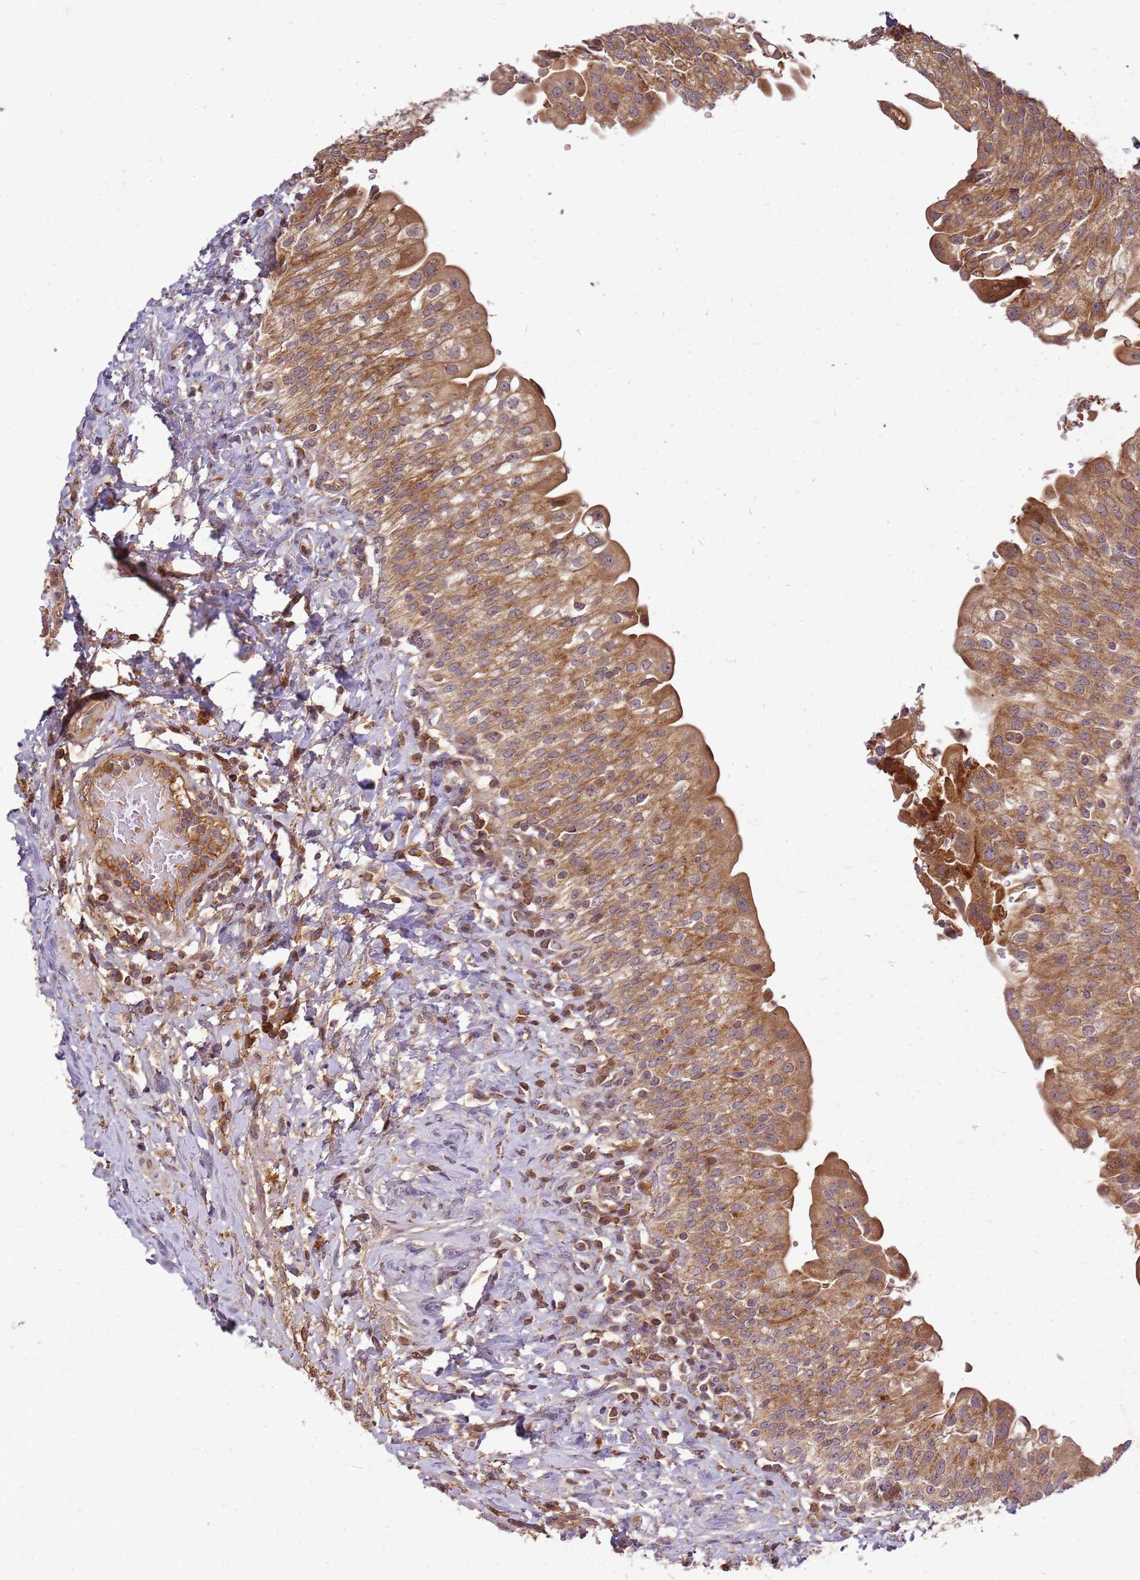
{"staining": {"intensity": "moderate", "quantity": ">75%", "location": "cytoplasmic/membranous"}, "tissue": "urinary bladder", "cell_type": "Urothelial cells", "image_type": "normal", "snomed": [{"axis": "morphology", "description": "Normal tissue, NOS"}, {"axis": "morphology", "description": "Inflammation, NOS"}, {"axis": "topography", "description": "Urinary bladder"}], "caption": "Urothelial cells demonstrate moderate cytoplasmic/membranous positivity in about >75% of cells in normal urinary bladder.", "gene": "CCDC159", "patient": {"sex": "male", "age": 64}}